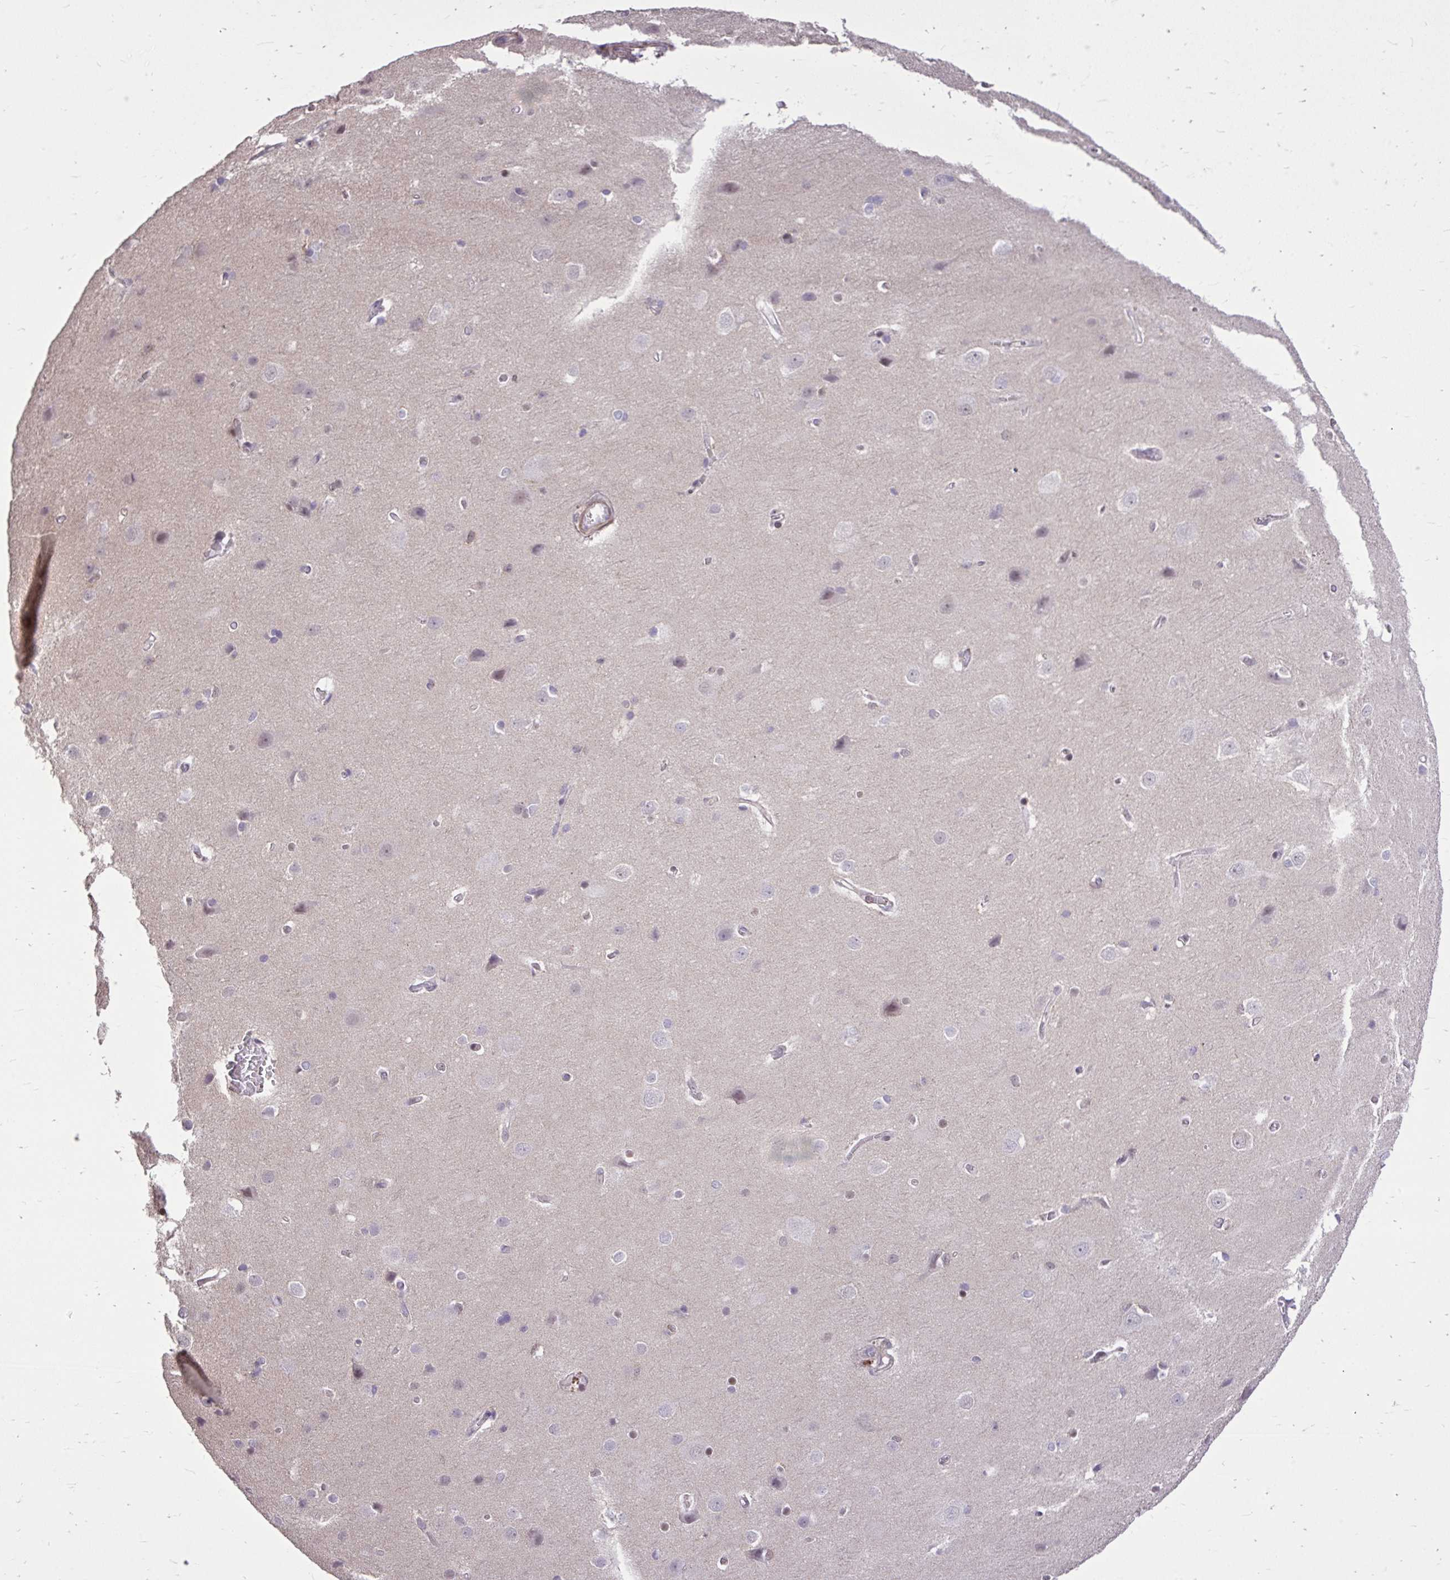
{"staining": {"intensity": "negative", "quantity": "none", "location": "none"}, "tissue": "cerebral cortex", "cell_type": "Endothelial cells", "image_type": "normal", "snomed": [{"axis": "morphology", "description": "Normal tissue, NOS"}, {"axis": "topography", "description": "Cerebral cortex"}], "caption": "DAB (3,3'-diaminobenzidine) immunohistochemical staining of unremarkable human cerebral cortex exhibits no significant positivity in endothelial cells. (DAB immunohistochemistry visualized using brightfield microscopy, high magnification).", "gene": "IGFL2", "patient": {"sex": "male", "age": 37}}